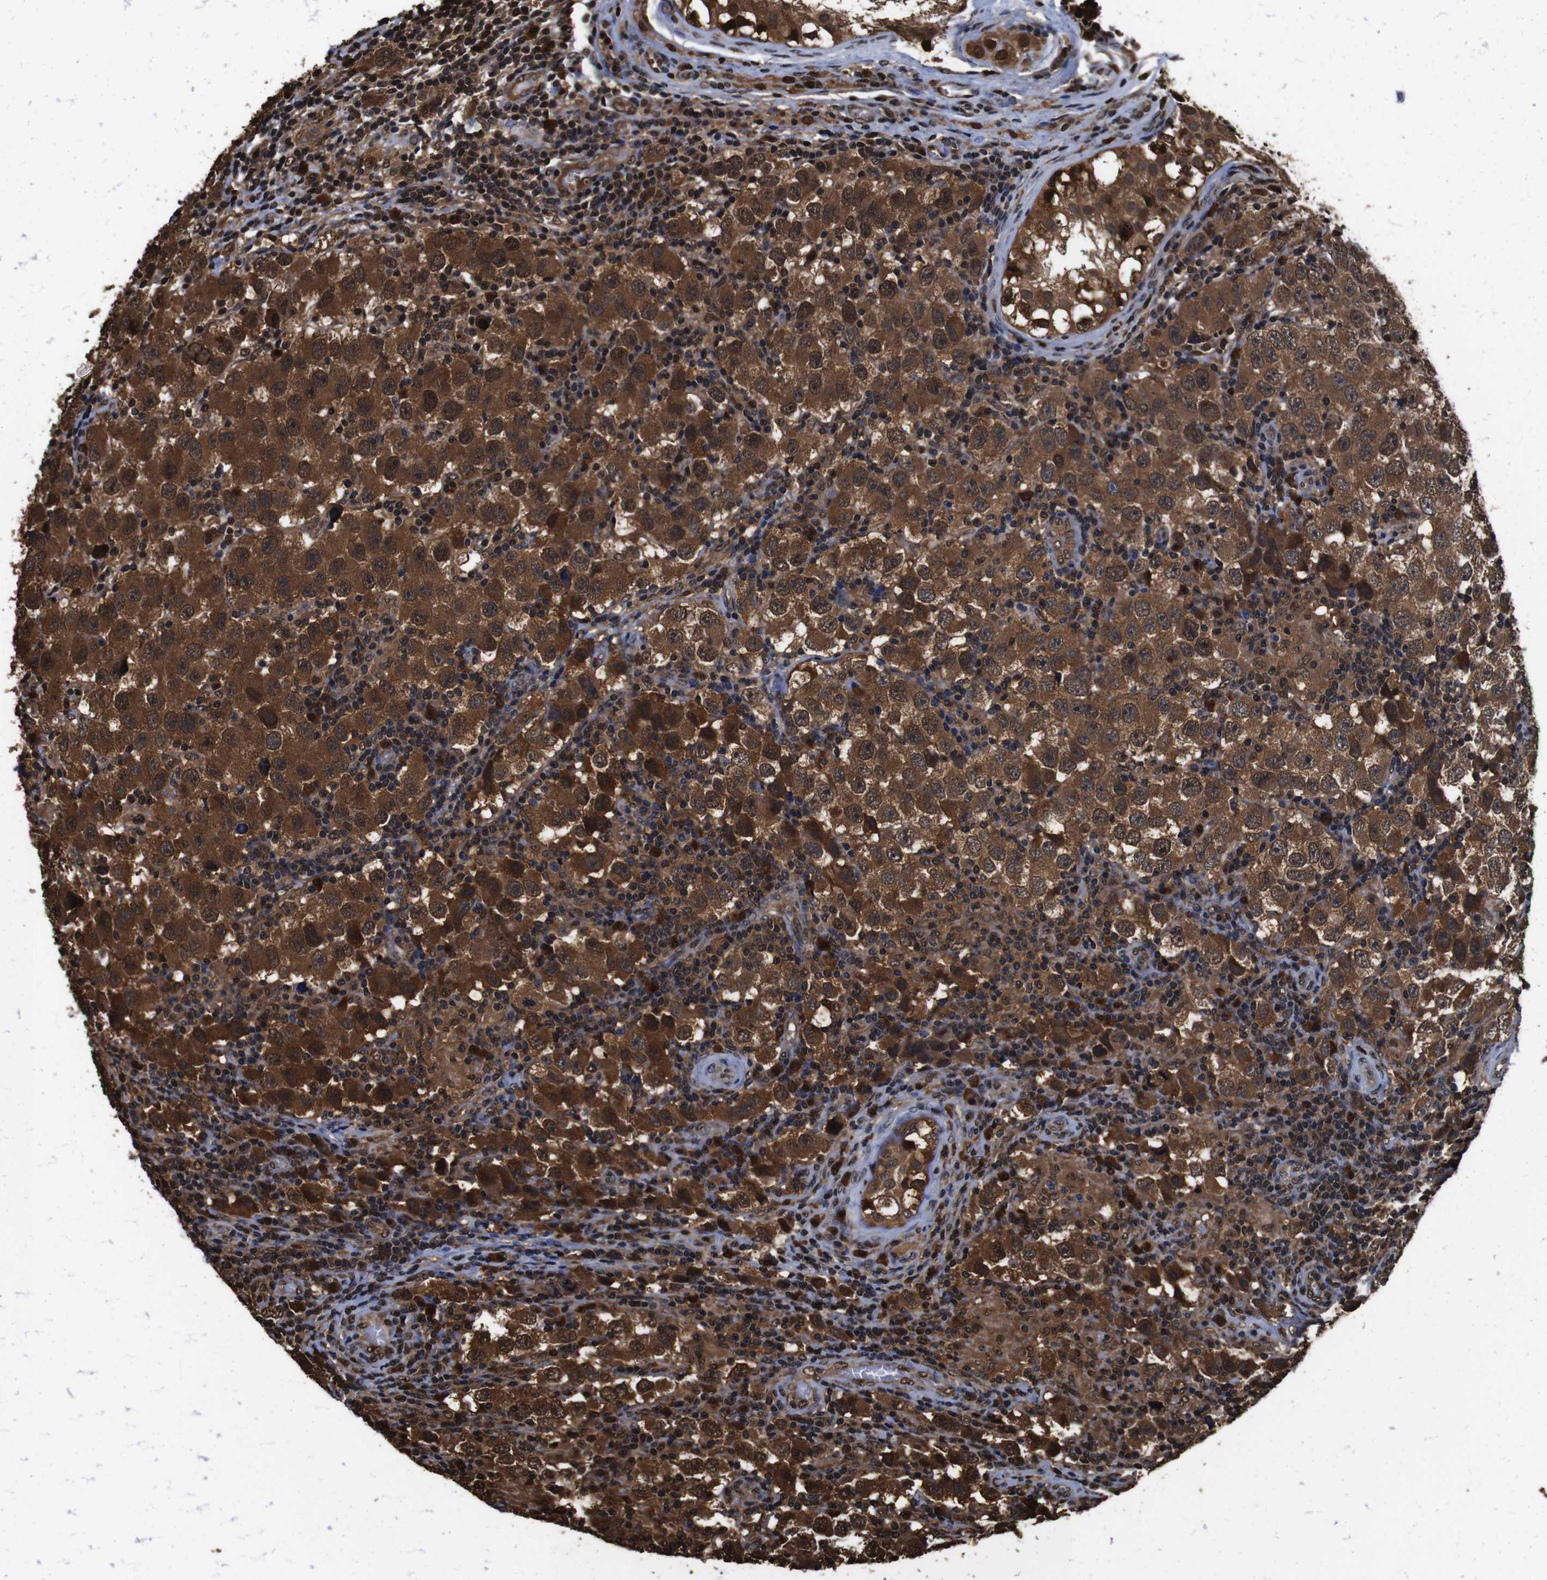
{"staining": {"intensity": "strong", "quantity": ">75%", "location": "cytoplasmic/membranous,nuclear"}, "tissue": "testis cancer", "cell_type": "Tumor cells", "image_type": "cancer", "snomed": [{"axis": "morphology", "description": "Carcinoma, Embryonal, NOS"}, {"axis": "topography", "description": "Testis"}], "caption": "About >75% of tumor cells in human testis cancer (embryonal carcinoma) show strong cytoplasmic/membranous and nuclear protein staining as visualized by brown immunohistochemical staining.", "gene": "VCP", "patient": {"sex": "male", "age": 21}}